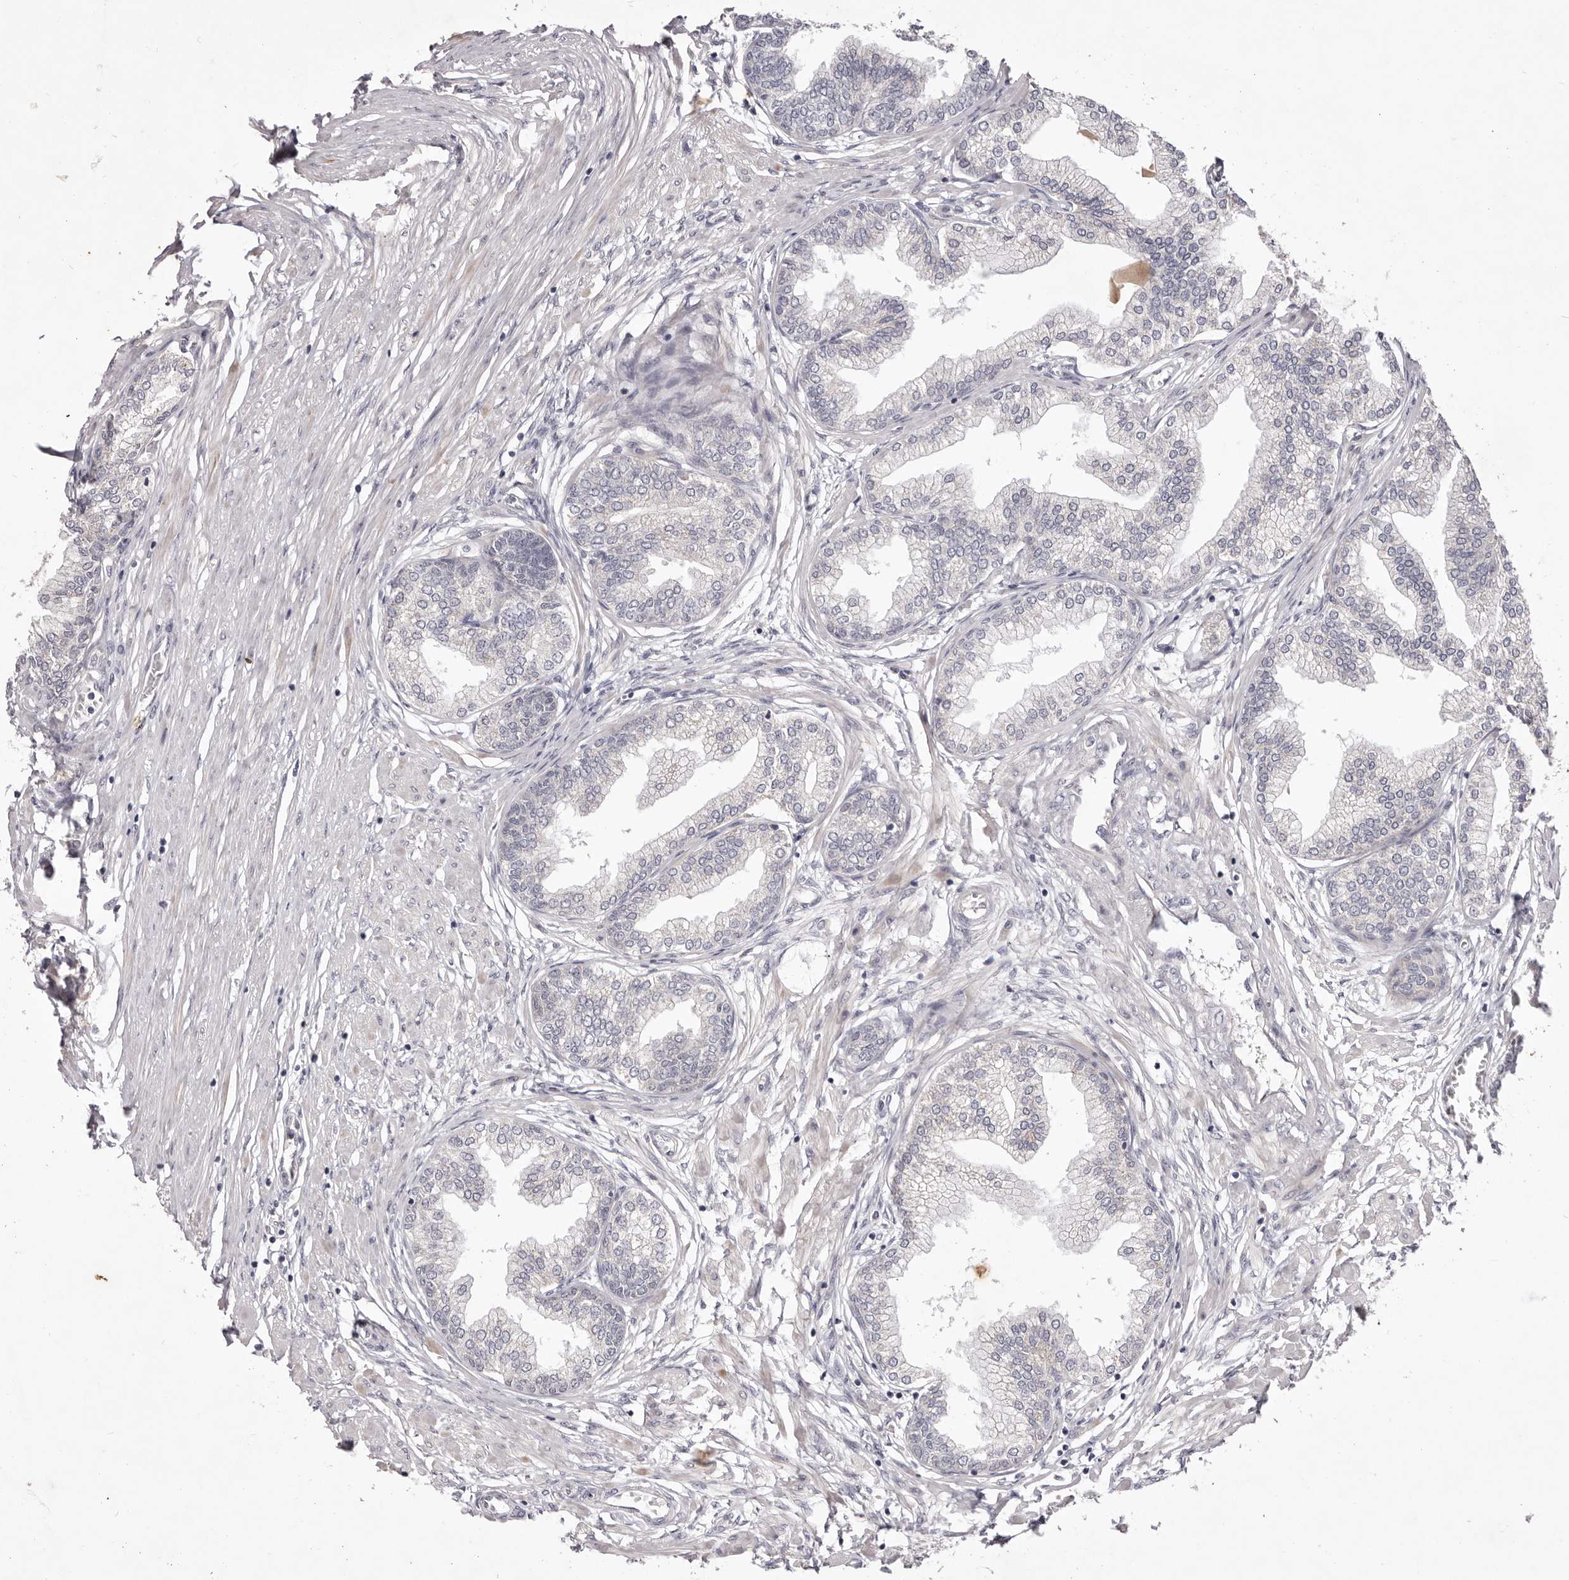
{"staining": {"intensity": "moderate", "quantity": "<25%", "location": "cytoplasmic/membranous"}, "tissue": "prostate", "cell_type": "Glandular cells", "image_type": "normal", "snomed": [{"axis": "morphology", "description": "Normal tissue, NOS"}, {"axis": "morphology", "description": "Urothelial carcinoma, Low grade"}, {"axis": "topography", "description": "Urinary bladder"}, {"axis": "topography", "description": "Prostate"}], "caption": "A photomicrograph of human prostate stained for a protein shows moderate cytoplasmic/membranous brown staining in glandular cells. The protein is shown in brown color, while the nuclei are stained blue.", "gene": "GARNL3", "patient": {"sex": "male", "age": 60}}